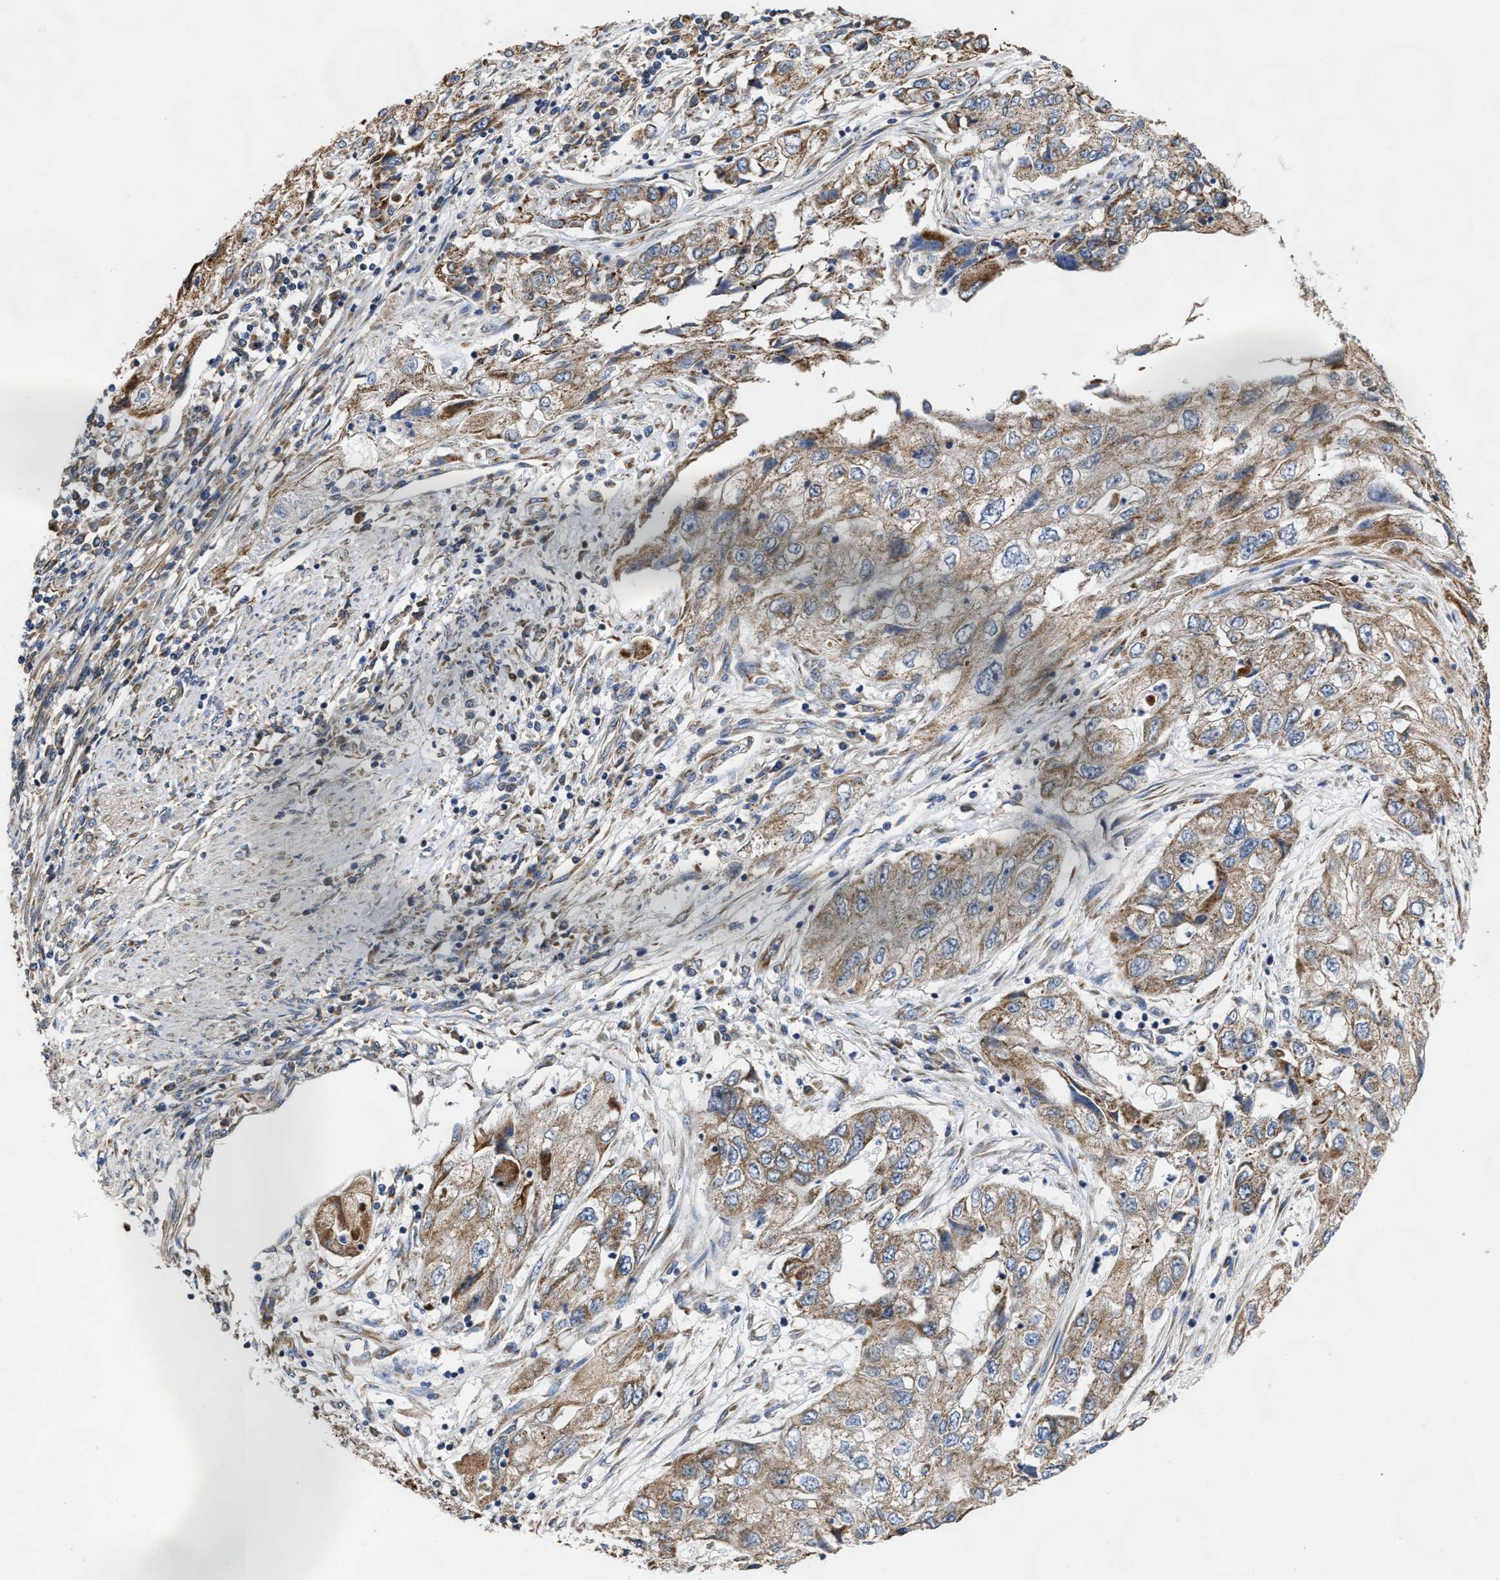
{"staining": {"intensity": "moderate", "quantity": ">75%", "location": "cytoplasmic/membranous"}, "tissue": "endometrial cancer", "cell_type": "Tumor cells", "image_type": "cancer", "snomed": [{"axis": "morphology", "description": "Adenocarcinoma, NOS"}, {"axis": "topography", "description": "Endometrium"}], "caption": "IHC of adenocarcinoma (endometrial) displays medium levels of moderate cytoplasmic/membranous positivity in approximately >75% of tumor cells. Using DAB (brown) and hematoxylin (blue) stains, captured at high magnification using brightfield microscopy.", "gene": "MALSU1", "patient": {"sex": "female", "age": 49}}